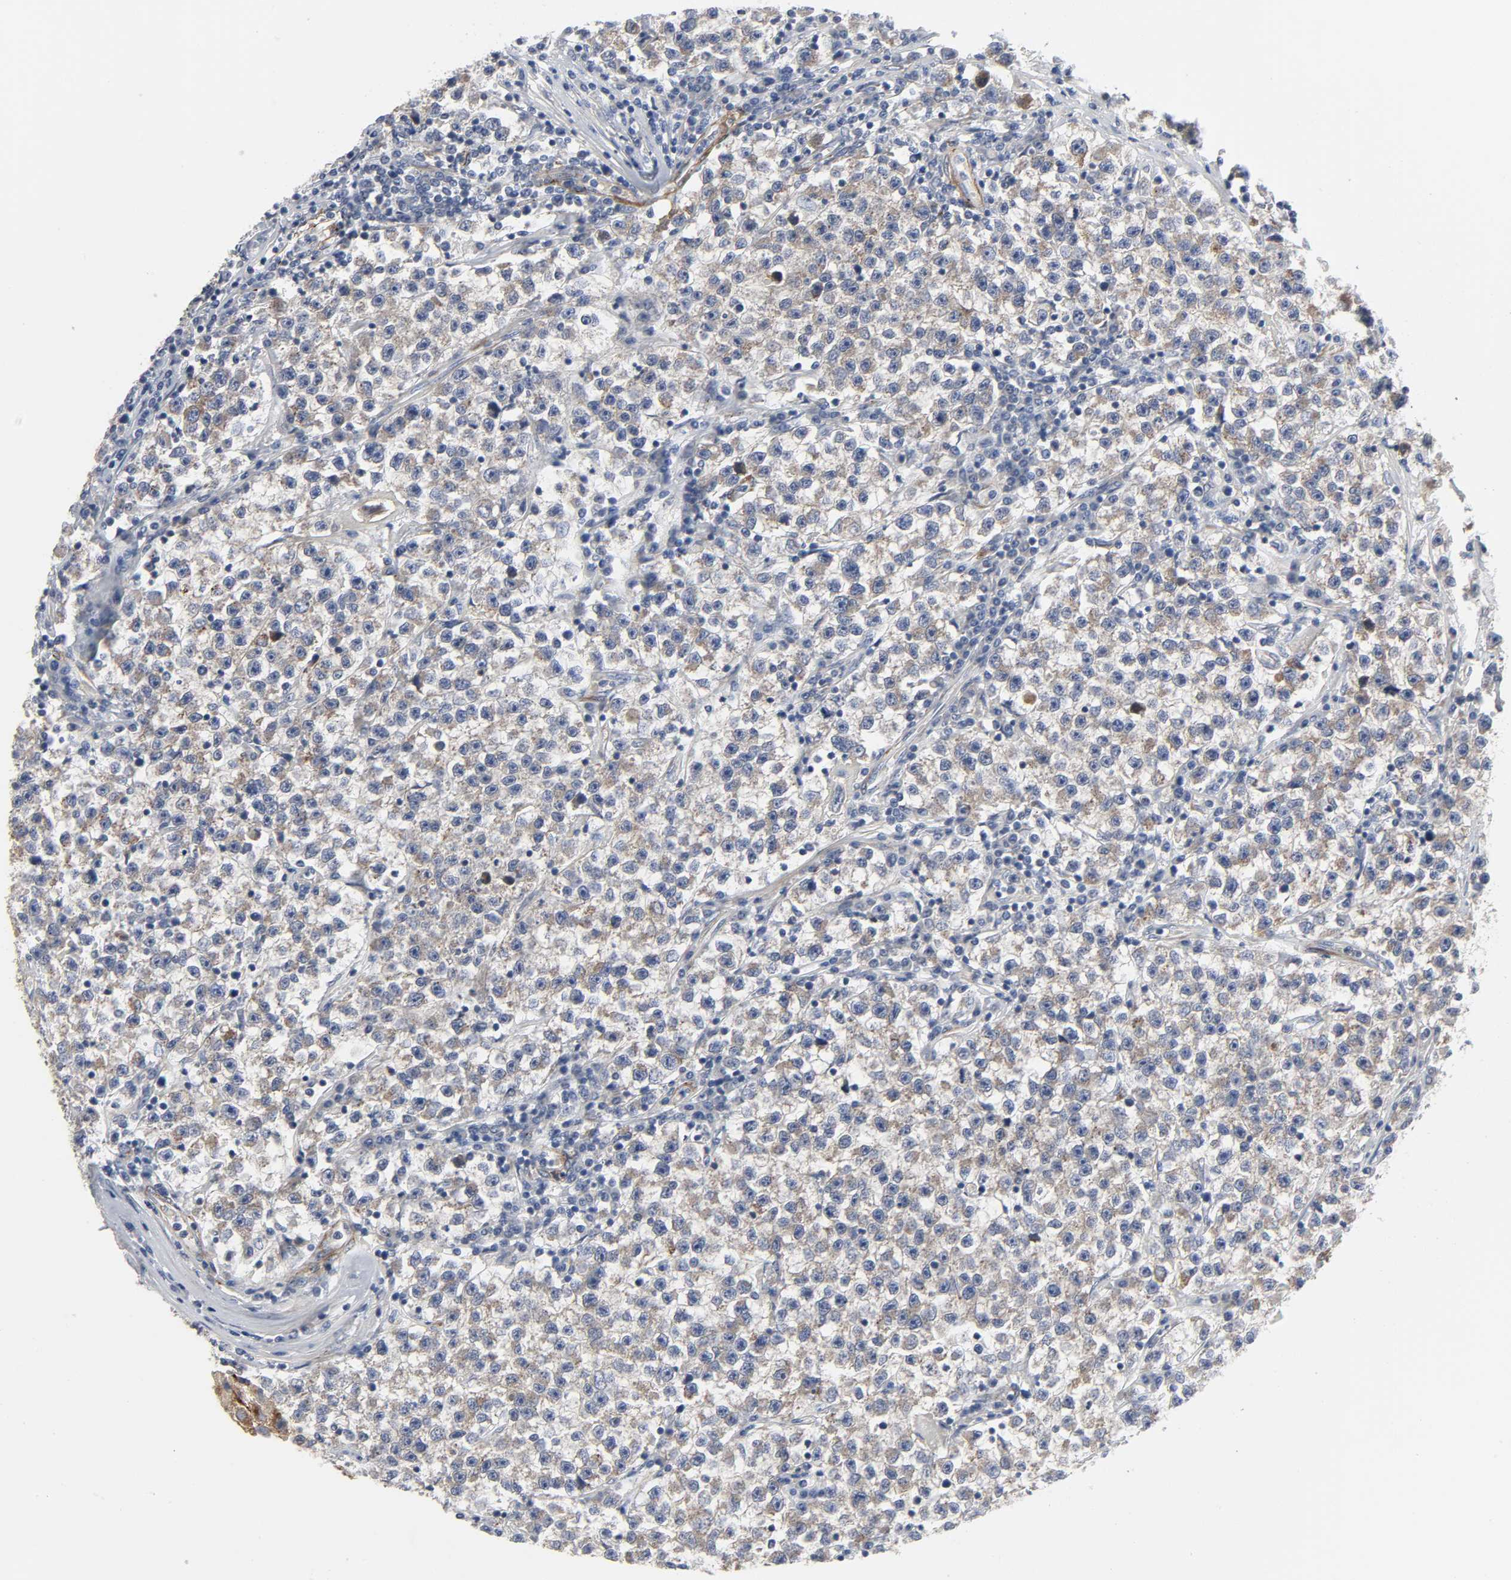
{"staining": {"intensity": "weak", "quantity": "25%-75%", "location": "cytoplasmic/membranous"}, "tissue": "testis cancer", "cell_type": "Tumor cells", "image_type": "cancer", "snomed": [{"axis": "morphology", "description": "Seminoma, NOS"}, {"axis": "topography", "description": "Testis"}], "caption": "A high-resolution micrograph shows immunohistochemistry (IHC) staining of testis seminoma, which displays weak cytoplasmic/membranous staining in about 25%-75% of tumor cells. Using DAB (3,3'-diaminobenzidine) (brown) and hematoxylin (blue) stains, captured at high magnification using brightfield microscopy.", "gene": "ARHGAP1", "patient": {"sex": "male", "age": 22}}